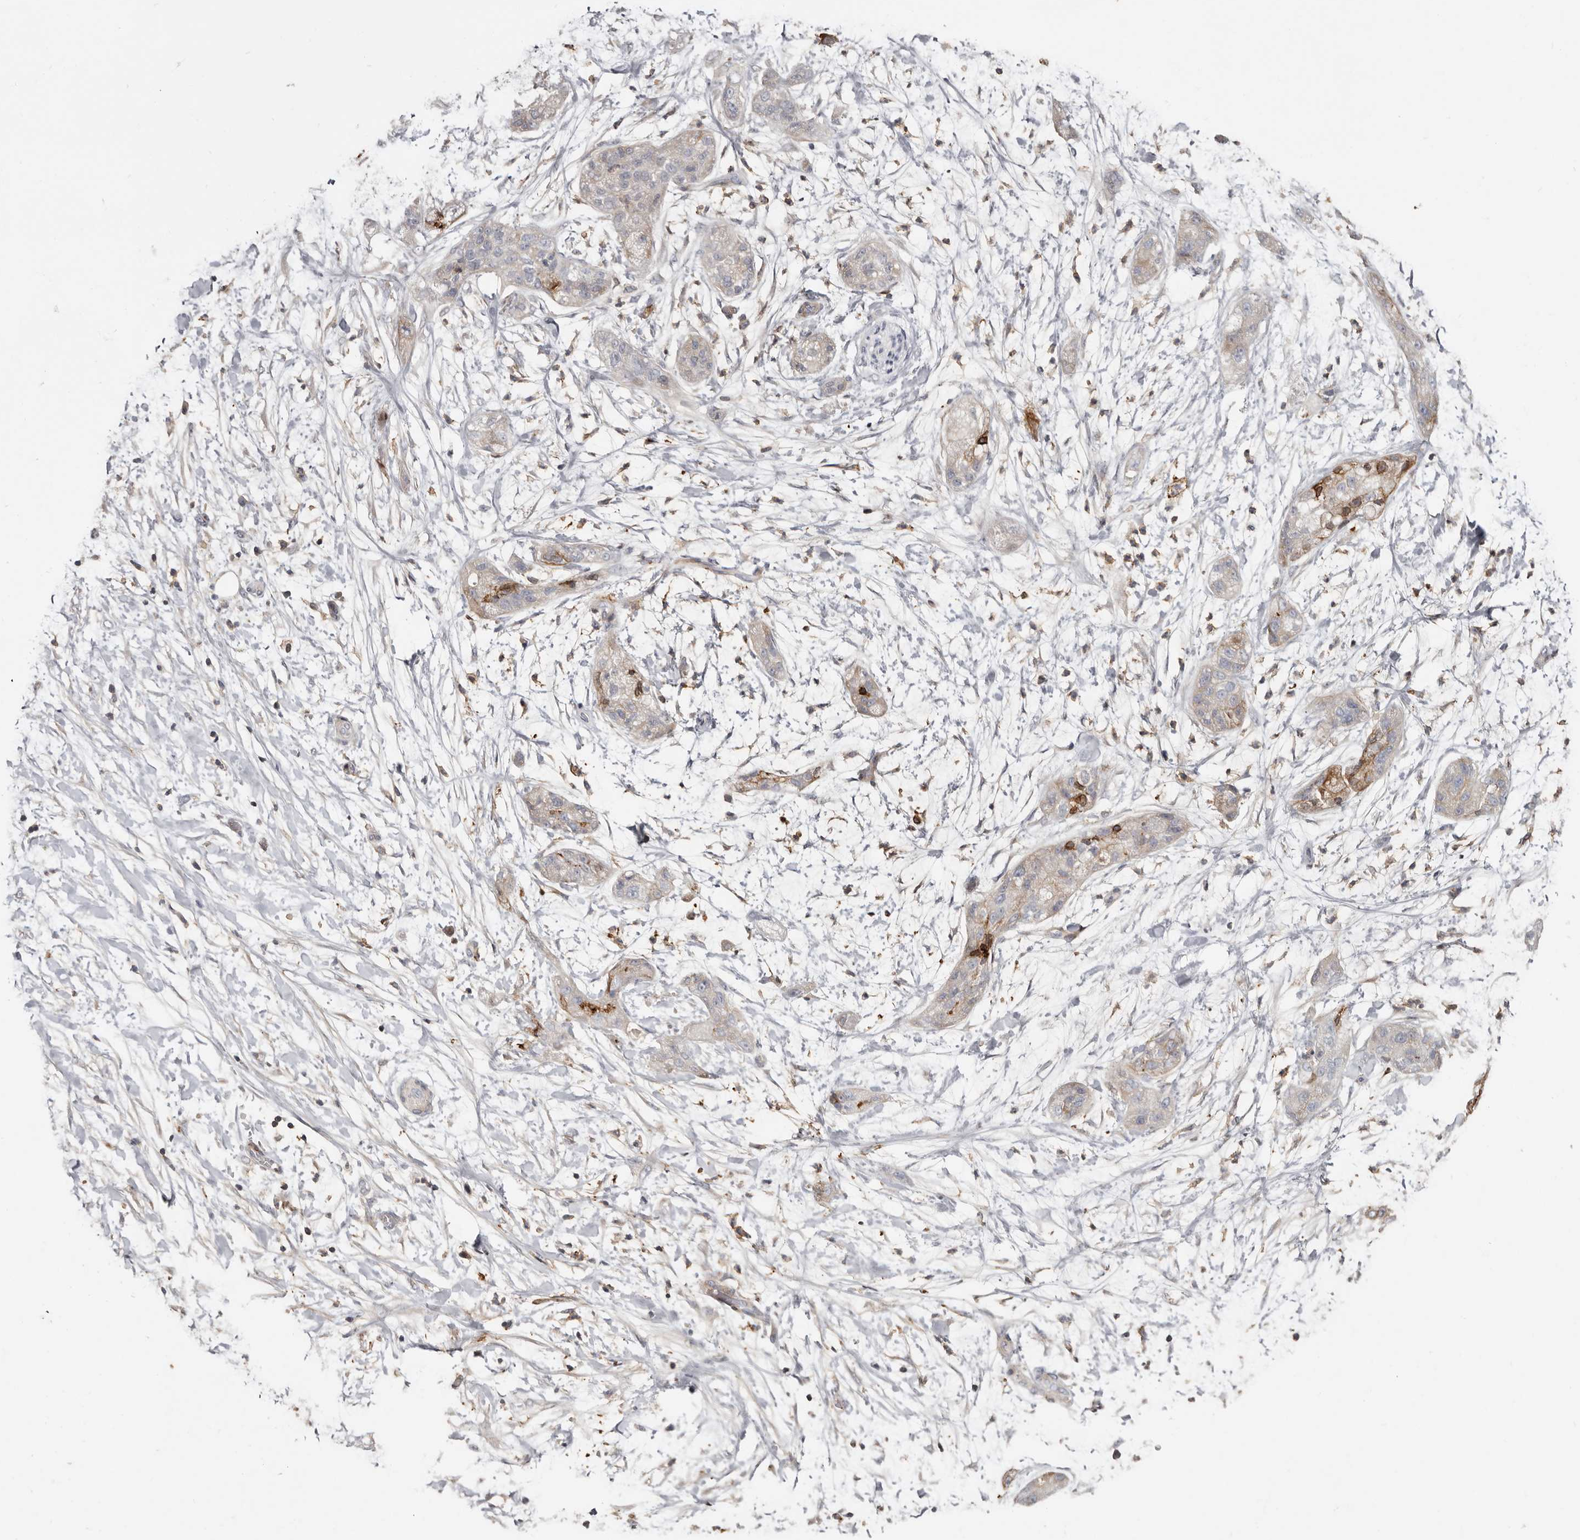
{"staining": {"intensity": "weak", "quantity": "<25%", "location": "cytoplasmic/membranous"}, "tissue": "pancreatic cancer", "cell_type": "Tumor cells", "image_type": "cancer", "snomed": [{"axis": "morphology", "description": "Adenocarcinoma, NOS"}, {"axis": "topography", "description": "Pancreas"}], "caption": "High magnification brightfield microscopy of pancreatic cancer (adenocarcinoma) stained with DAB (3,3'-diaminobenzidine) (brown) and counterstained with hematoxylin (blue): tumor cells show no significant expression. (DAB (3,3'-diaminobenzidine) immunohistochemistry (IHC) visualized using brightfield microscopy, high magnification).", "gene": "KIF26B", "patient": {"sex": "female", "age": 78}}